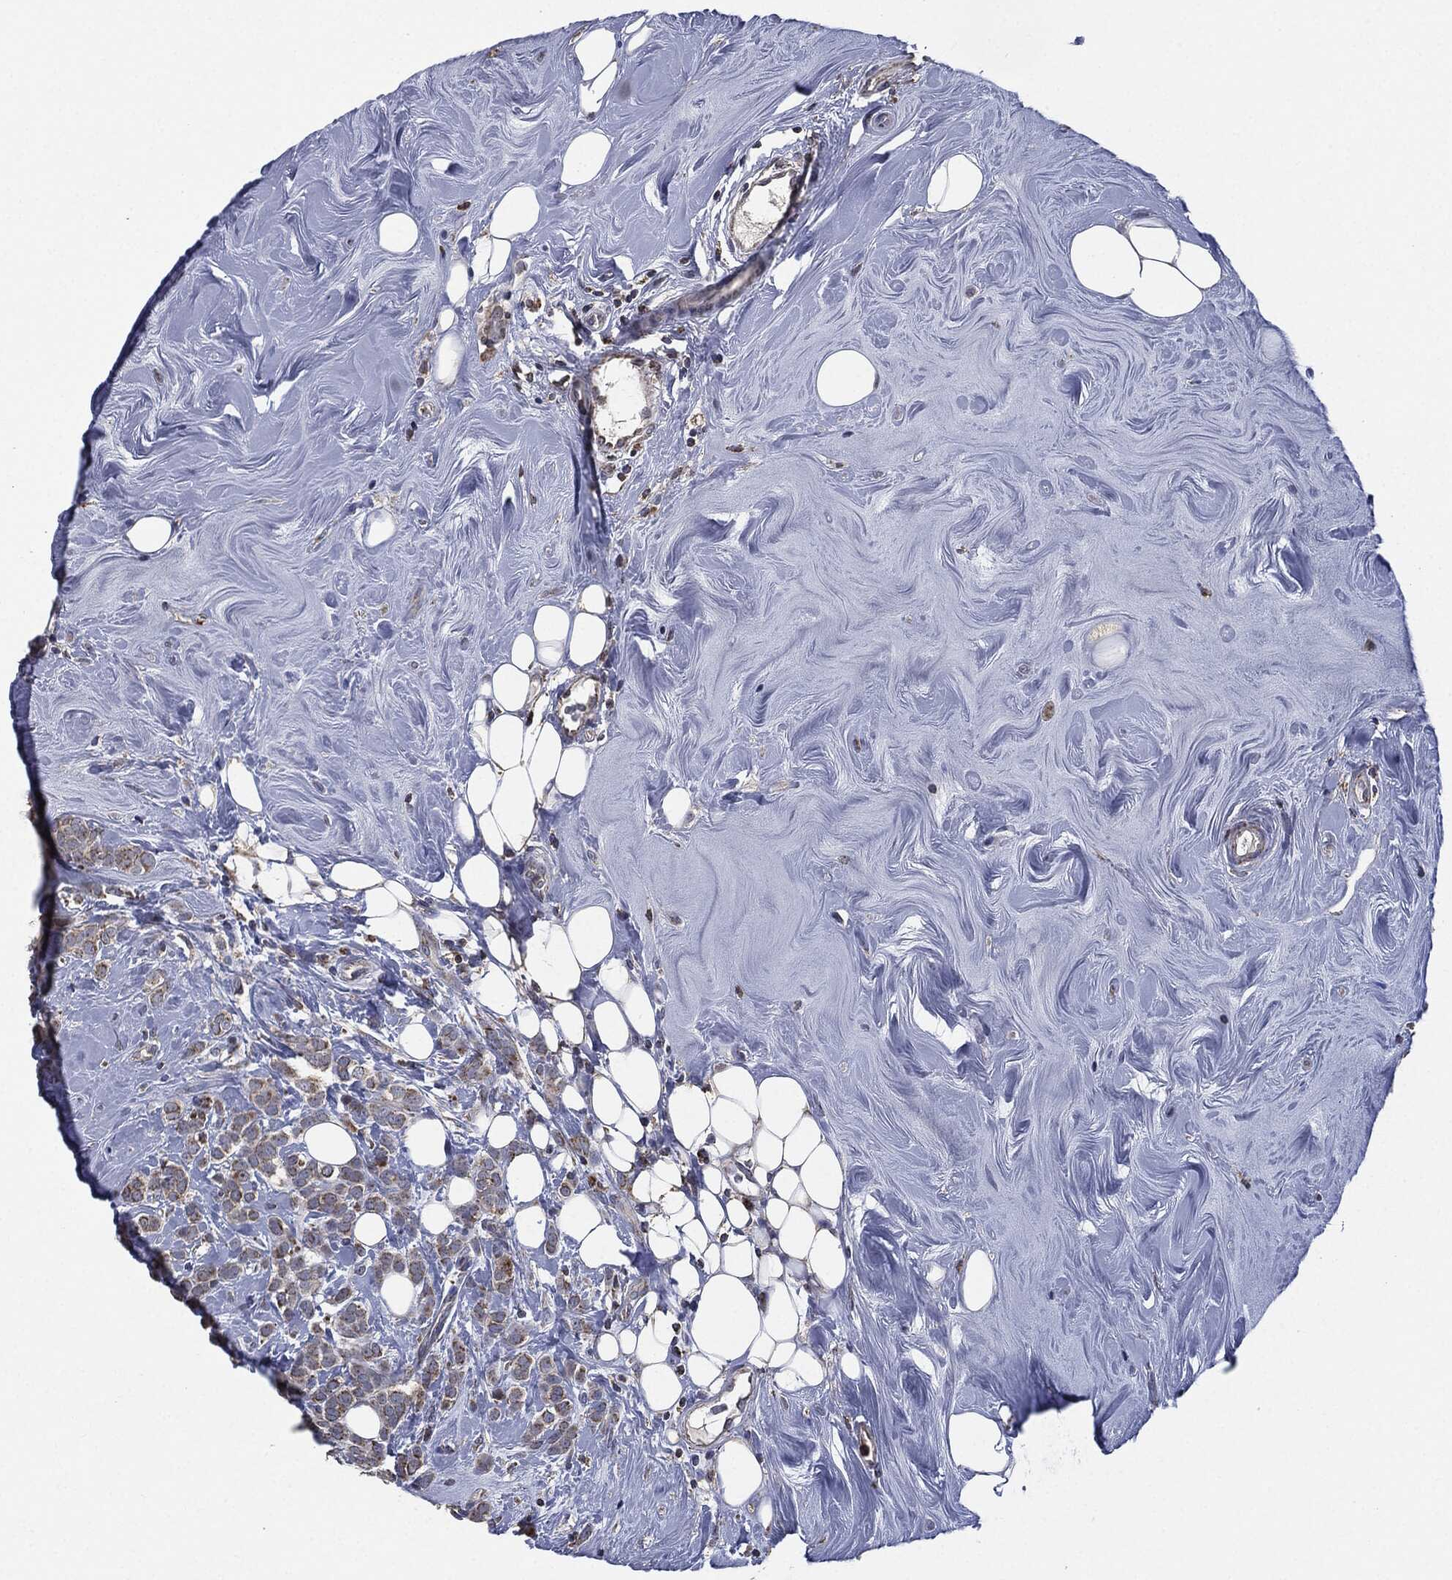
{"staining": {"intensity": "moderate", "quantity": ">75%", "location": "cytoplasmic/membranous"}, "tissue": "breast cancer", "cell_type": "Tumor cells", "image_type": "cancer", "snomed": [{"axis": "morphology", "description": "Lobular carcinoma"}, {"axis": "topography", "description": "Breast"}], "caption": "Moderate cytoplasmic/membranous protein expression is present in about >75% of tumor cells in lobular carcinoma (breast).", "gene": "NDUFV2", "patient": {"sex": "female", "age": 49}}